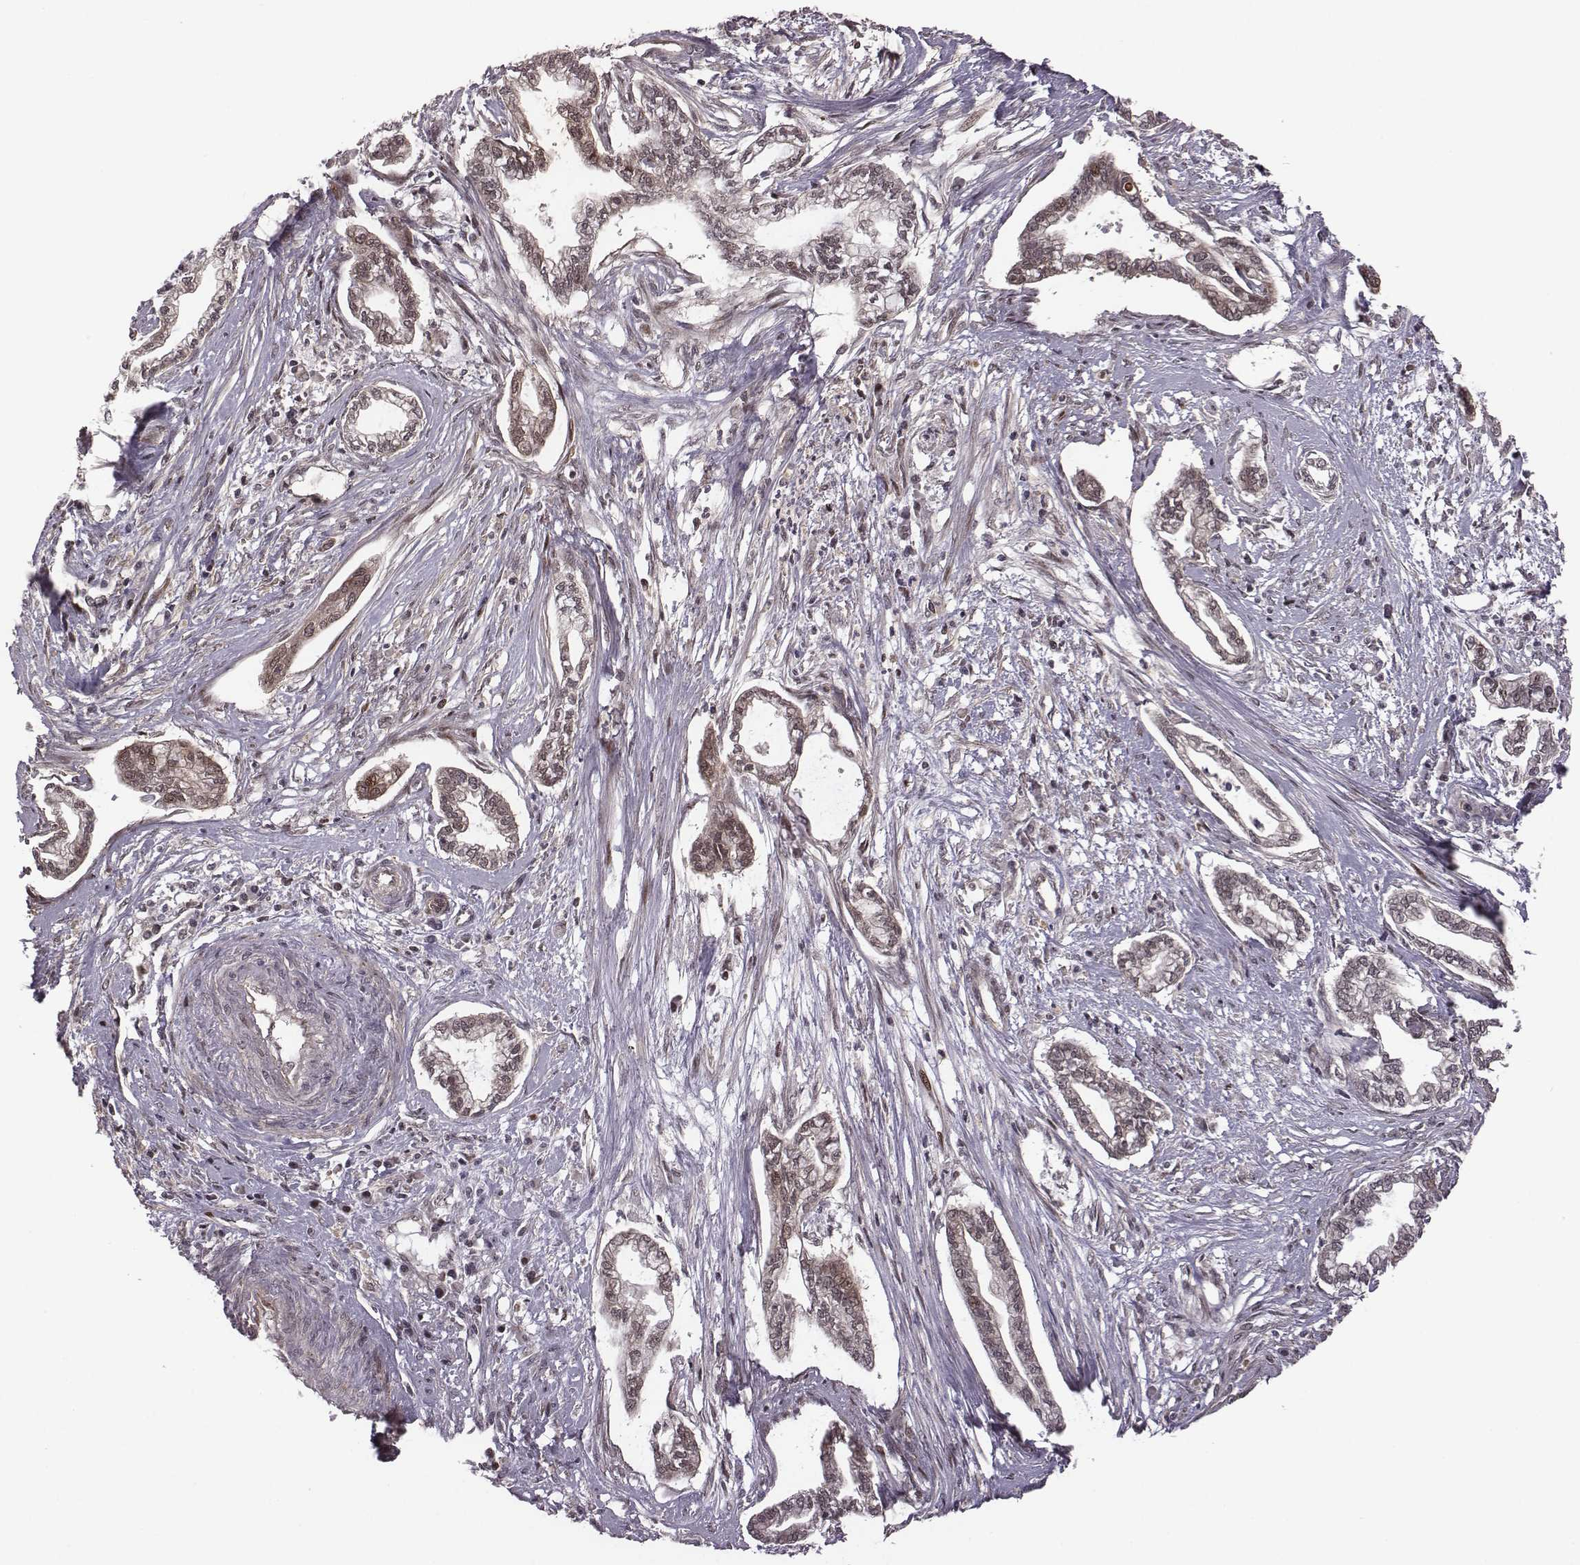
{"staining": {"intensity": "negative", "quantity": "none", "location": "none"}, "tissue": "cervical cancer", "cell_type": "Tumor cells", "image_type": "cancer", "snomed": [{"axis": "morphology", "description": "Adenocarcinoma, NOS"}, {"axis": "topography", "description": "Cervix"}], "caption": "The immunohistochemistry image has no significant expression in tumor cells of cervical cancer (adenocarcinoma) tissue. (DAB (3,3'-diaminobenzidine) IHC with hematoxylin counter stain).", "gene": "RPL3", "patient": {"sex": "female", "age": 62}}